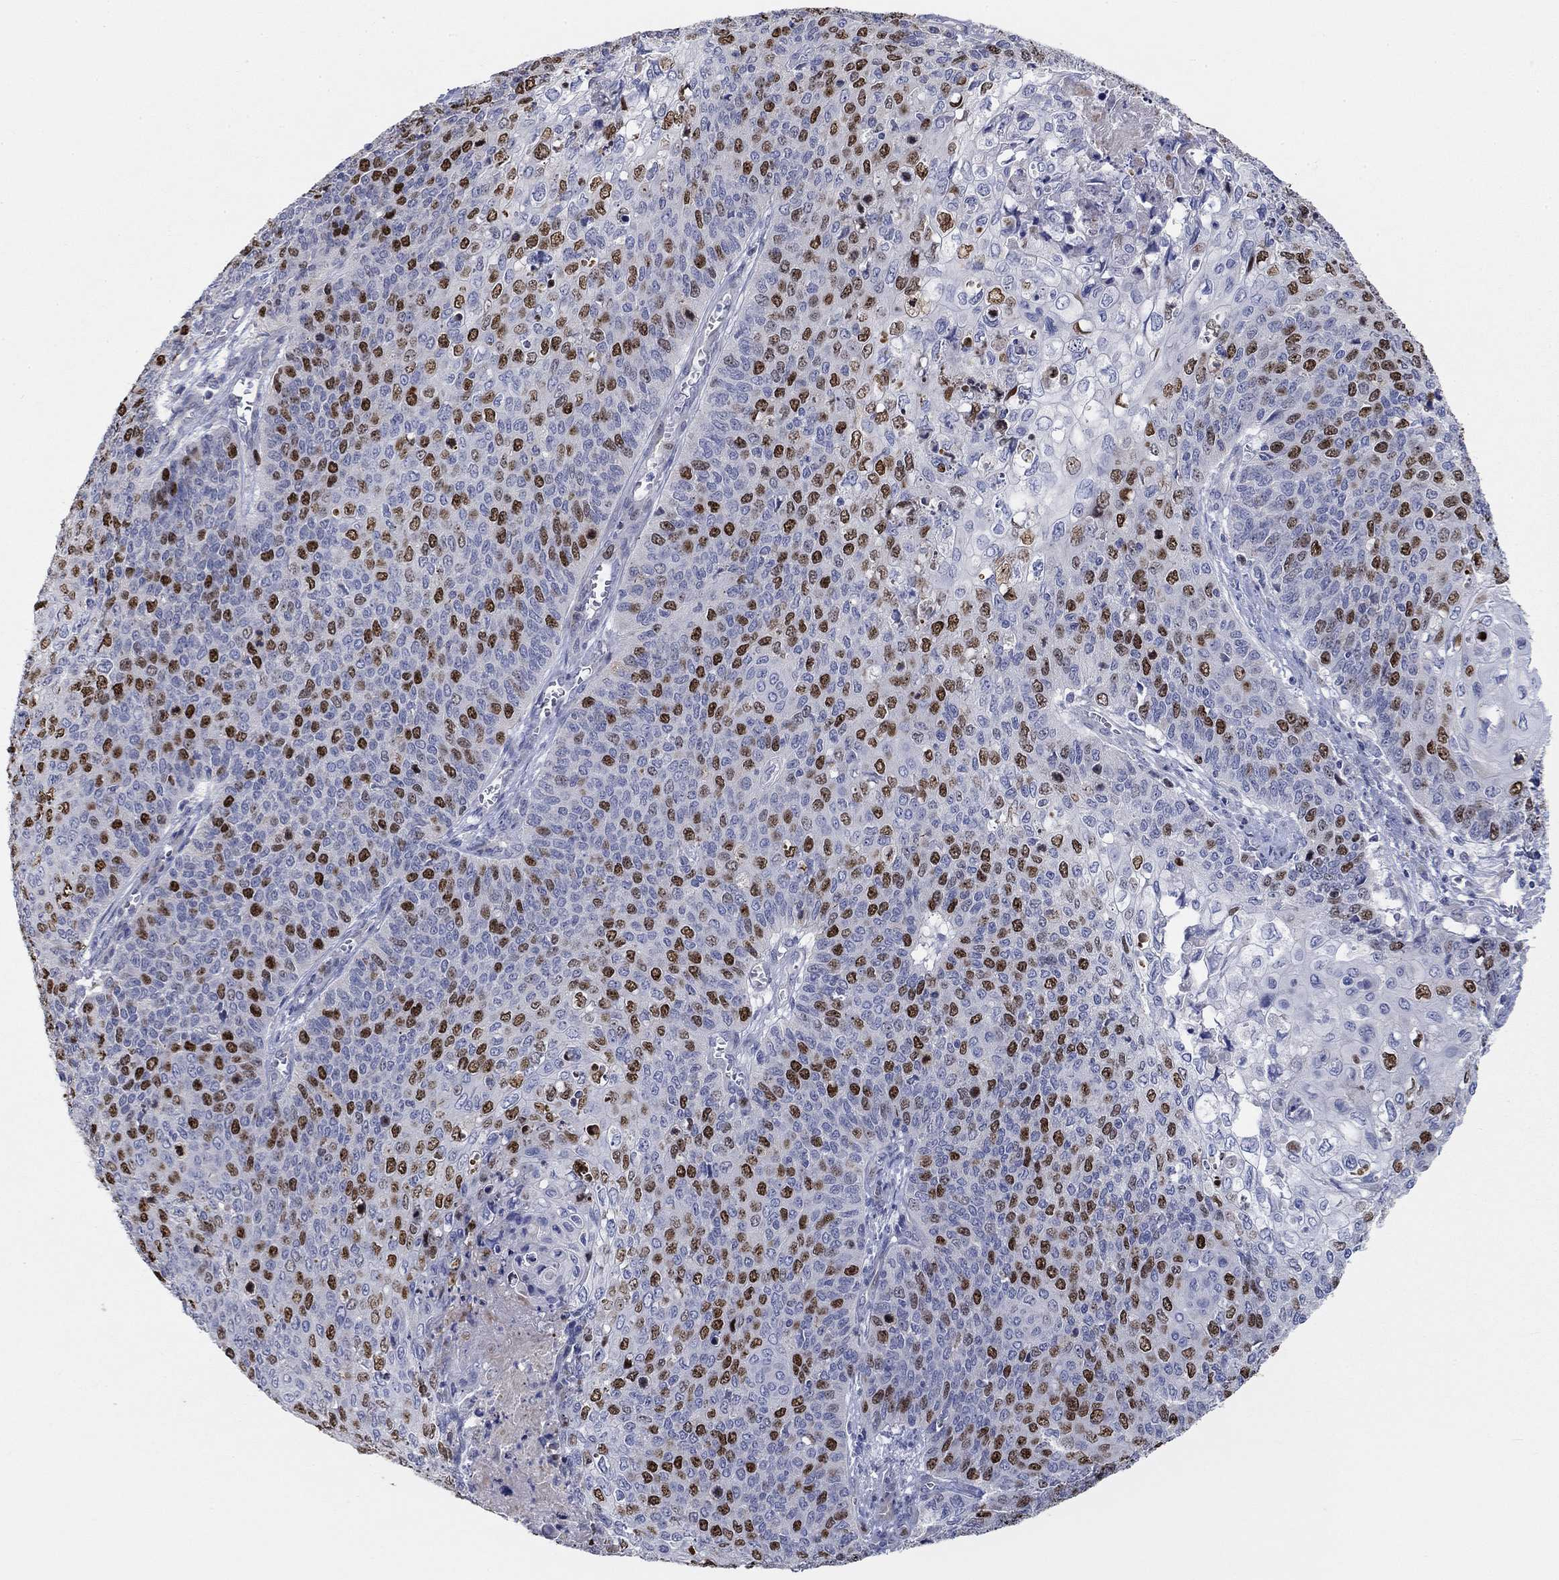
{"staining": {"intensity": "strong", "quantity": "25%-75%", "location": "nuclear"}, "tissue": "cervical cancer", "cell_type": "Tumor cells", "image_type": "cancer", "snomed": [{"axis": "morphology", "description": "Squamous cell carcinoma, NOS"}, {"axis": "topography", "description": "Cervix"}], "caption": "Immunohistochemistry of human cervical cancer (squamous cell carcinoma) demonstrates high levels of strong nuclear expression in approximately 25%-75% of tumor cells.", "gene": "PRC1", "patient": {"sex": "female", "age": 39}}